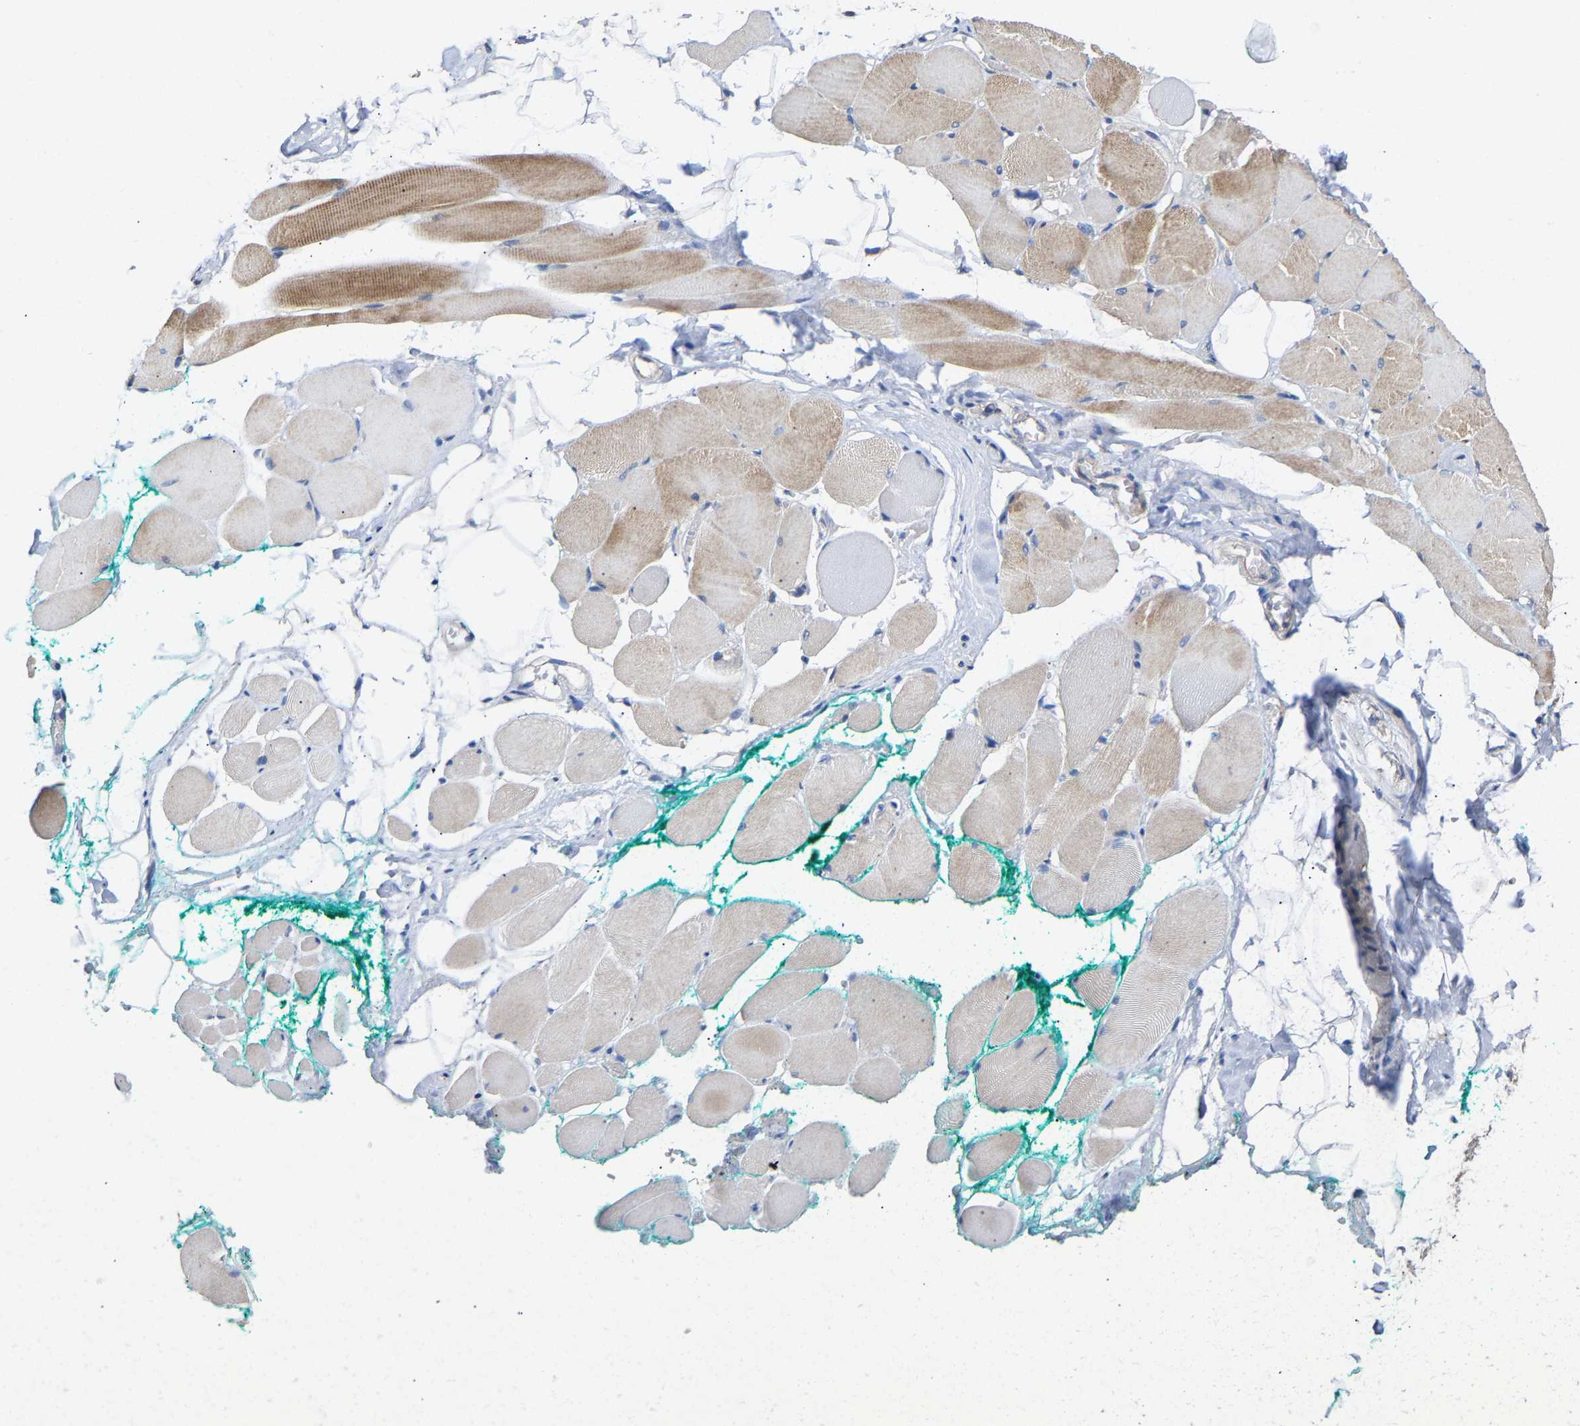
{"staining": {"intensity": "moderate", "quantity": "25%-75%", "location": "cytoplasmic/membranous"}, "tissue": "skeletal muscle", "cell_type": "Myocytes", "image_type": "normal", "snomed": [{"axis": "morphology", "description": "Normal tissue, NOS"}, {"axis": "topography", "description": "Skeletal muscle"}, {"axis": "topography", "description": "Peripheral nerve tissue"}], "caption": "IHC photomicrograph of benign skeletal muscle stained for a protein (brown), which displays medium levels of moderate cytoplasmic/membranous expression in approximately 25%-75% of myocytes.", "gene": "PPP1R15A", "patient": {"sex": "female", "age": 84}}